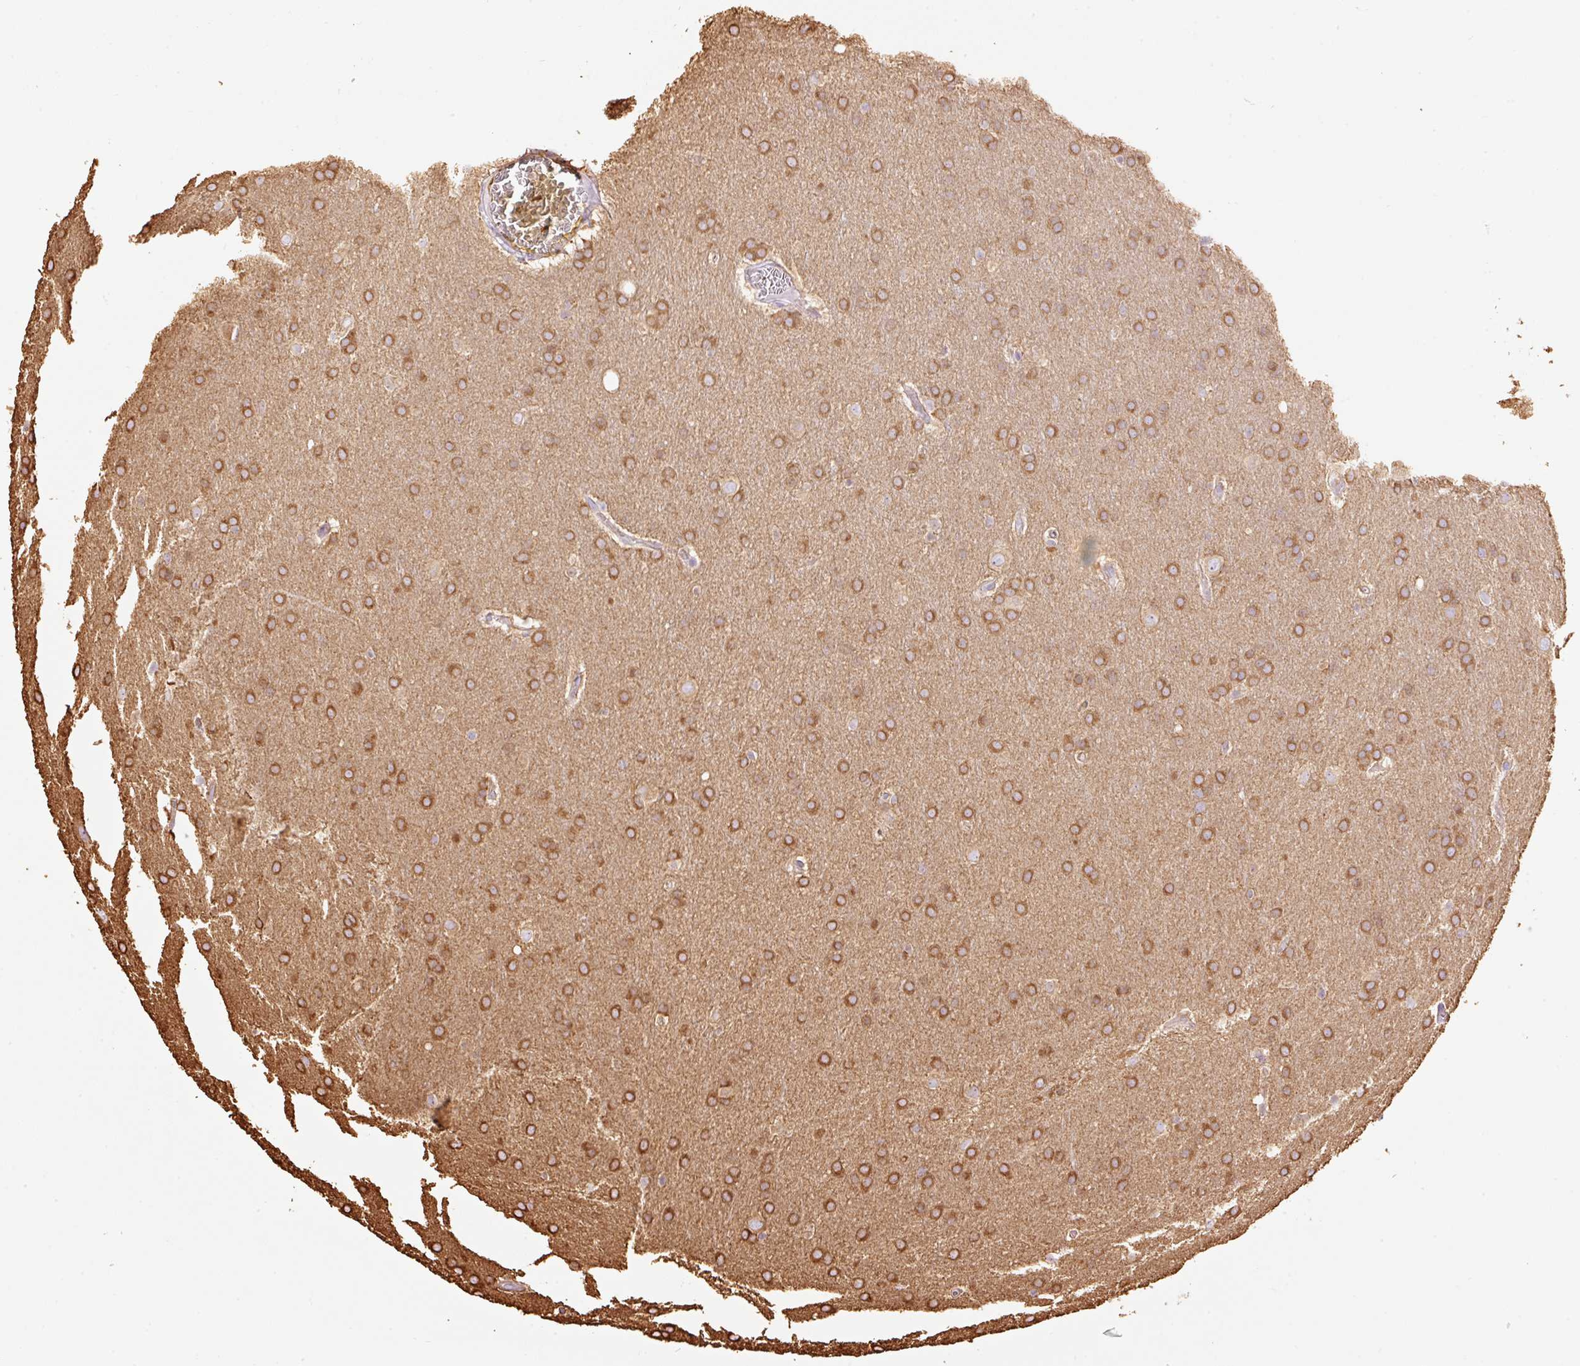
{"staining": {"intensity": "strong", "quantity": ">75%", "location": "cytoplasmic/membranous"}, "tissue": "glioma", "cell_type": "Tumor cells", "image_type": "cancer", "snomed": [{"axis": "morphology", "description": "Glioma, malignant, Low grade"}, {"axis": "topography", "description": "Brain"}], "caption": "Human malignant glioma (low-grade) stained for a protein (brown) demonstrates strong cytoplasmic/membranous positive staining in approximately >75% of tumor cells.", "gene": "IL10RB", "patient": {"sex": "female", "age": 32}}